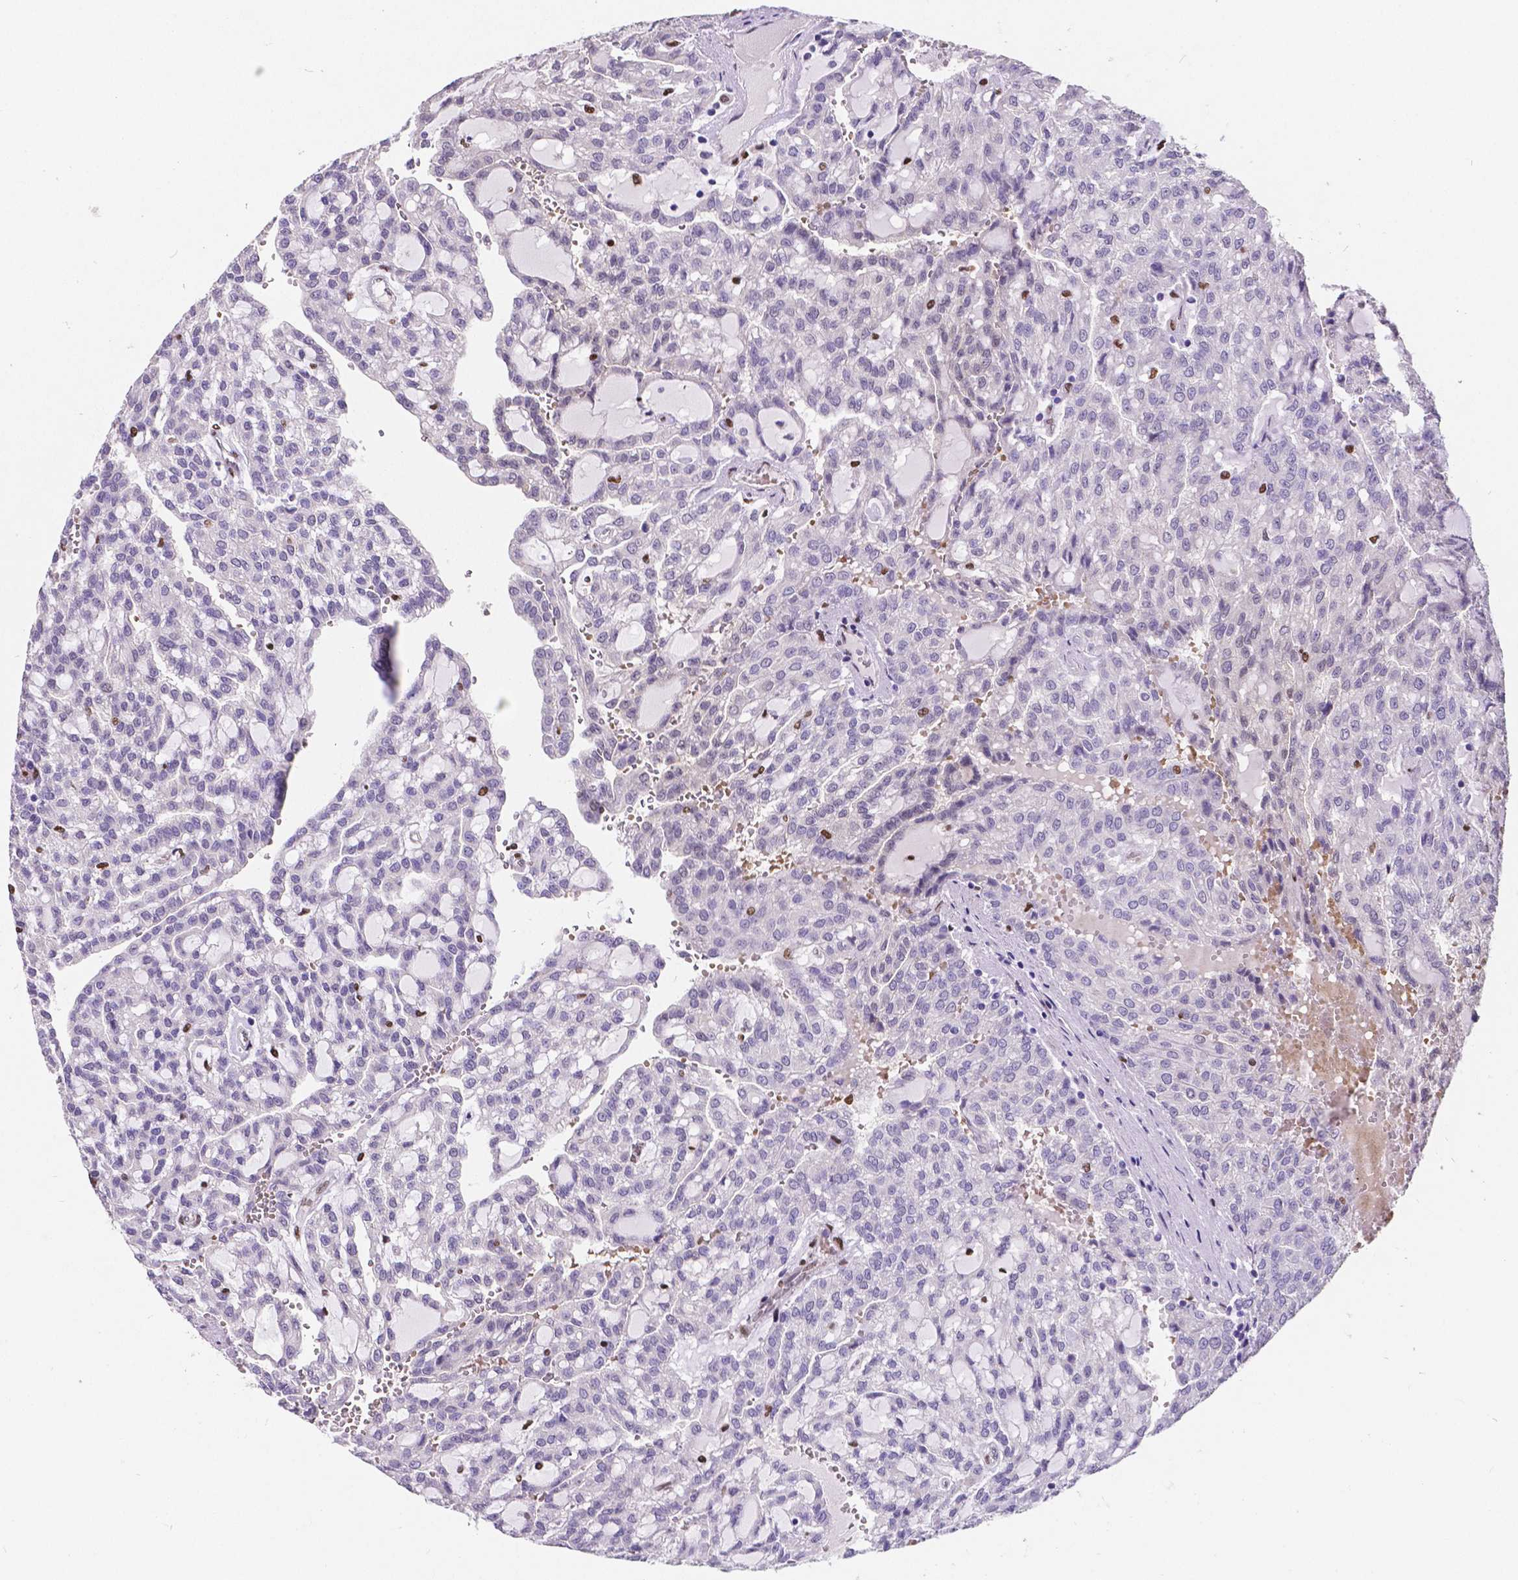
{"staining": {"intensity": "negative", "quantity": "none", "location": "none"}, "tissue": "renal cancer", "cell_type": "Tumor cells", "image_type": "cancer", "snomed": [{"axis": "morphology", "description": "Adenocarcinoma, NOS"}, {"axis": "topography", "description": "Kidney"}], "caption": "Renal cancer was stained to show a protein in brown. There is no significant staining in tumor cells.", "gene": "MEF2C", "patient": {"sex": "male", "age": 63}}